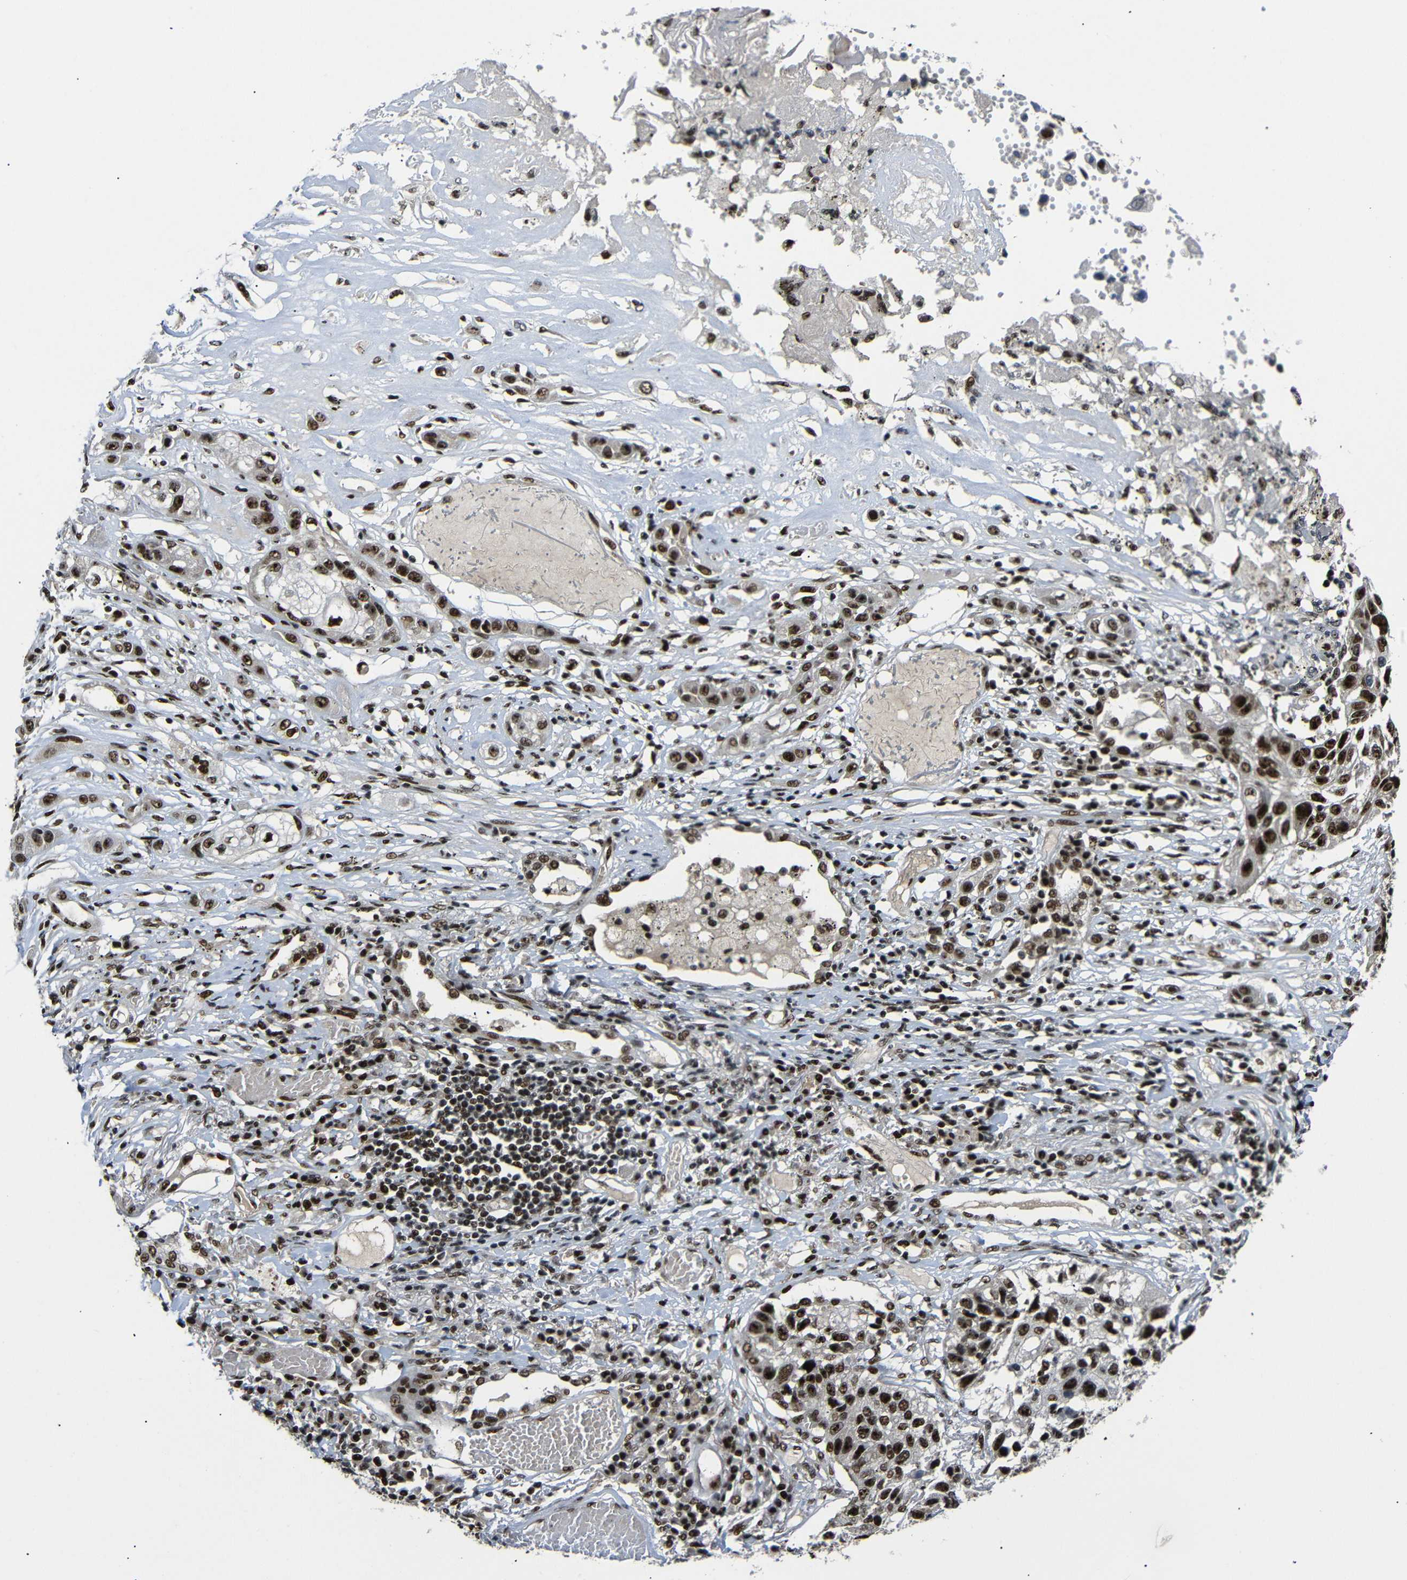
{"staining": {"intensity": "strong", "quantity": ">75%", "location": "nuclear"}, "tissue": "lung cancer", "cell_type": "Tumor cells", "image_type": "cancer", "snomed": [{"axis": "morphology", "description": "Squamous cell carcinoma, NOS"}, {"axis": "topography", "description": "Lung"}], "caption": "Lung cancer tissue shows strong nuclear expression in about >75% of tumor cells", "gene": "SETDB2", "patient": {"sex": "male", "age": 71}}